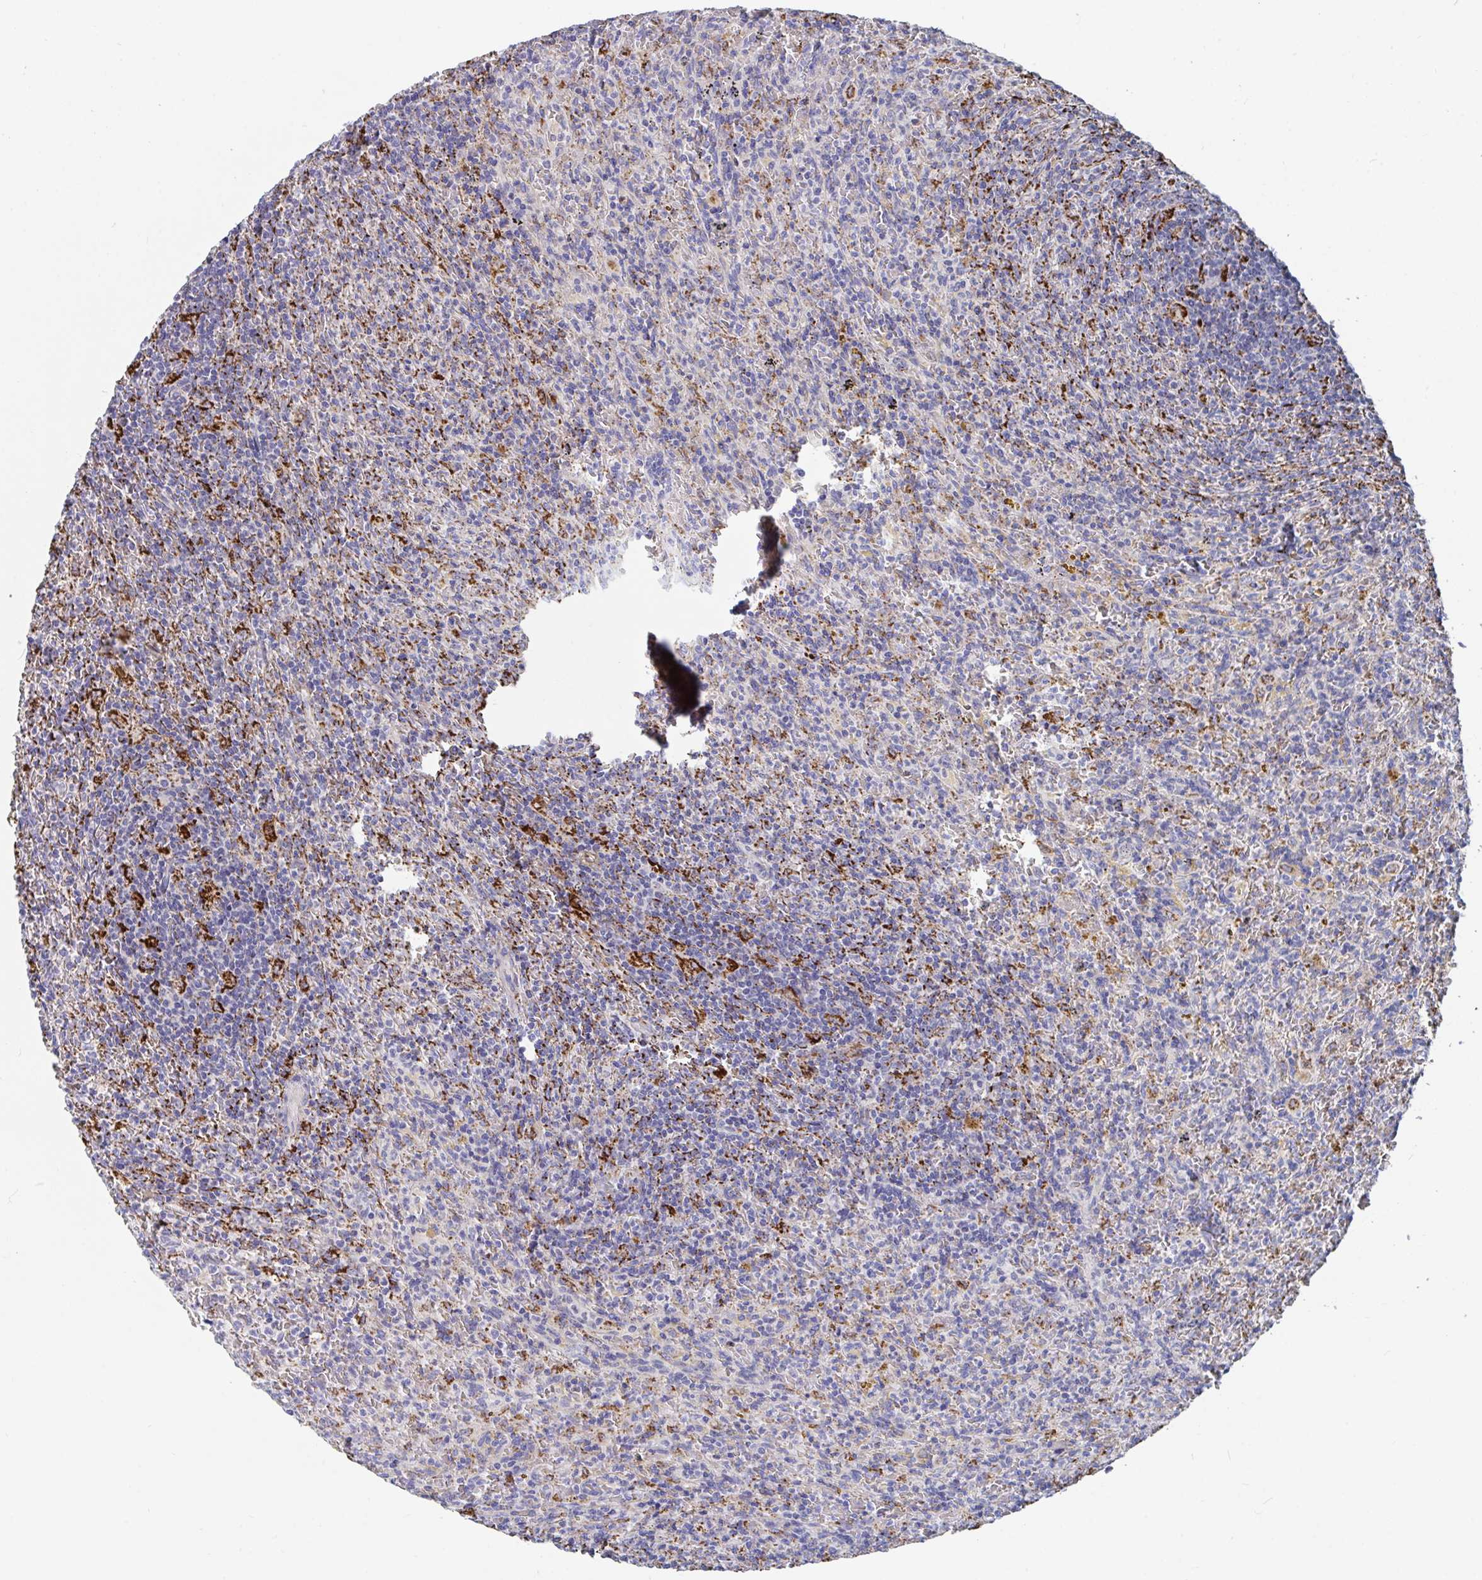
{"staining": {"intensity": "negative", "quantity": "none", "location": "none"}, "tissue": "lymphoma", "cell_type": "Tumor cells", "image_type": "cancer", "snomed": [{"axis": "morphology", "description": "Malignant lymphoma, non-Hodgkin's type, Low grade"}, {"axis": "topography", "description": "Spleen"}], "caption": "Immunohistochemistry (IHC) image of lymphoma stained for a protein (brown), which exhibits no positivity in tumor cells.", "gene": "FAM156B", "patient": {"sex": "female", "age": 70}}